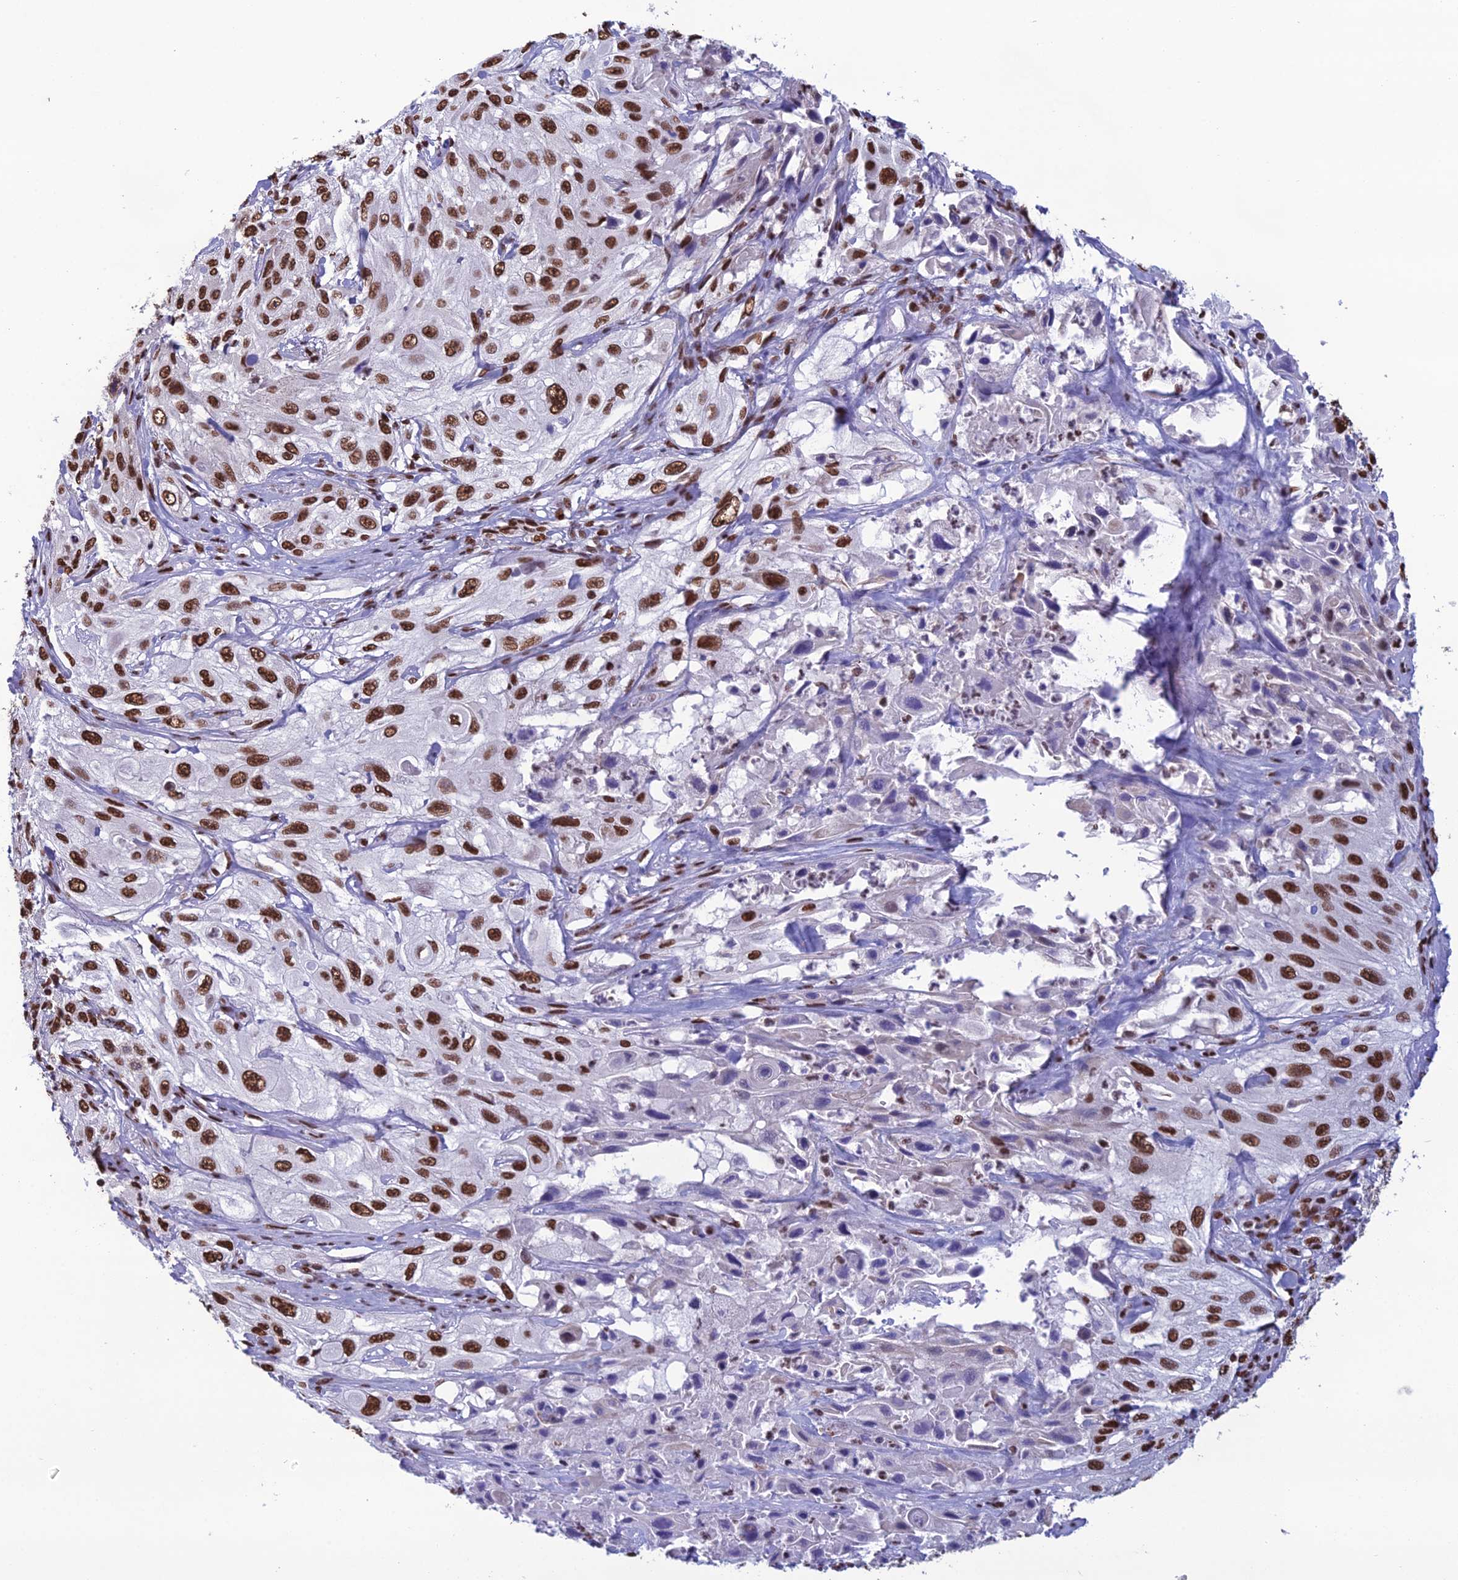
{"staining": {"intensity": "strong", "quantity": ">75%", "location": "nuclear"}, "tissue": "cervical cancer", "cell_type": "Tumor cells", "image_type": "cancer", "snomed": [{"axis": "morphology", "description": "Squamous cell carcinoma, NOS"}, {"axis": "topography", "description": "Cervix"}], "caption": "Immunohistochemical staining of cervical squamous cell carcinoma exhibits high levels of strong nuclear protein staining in approximately >75% of tumor cells. (DAB (3,3'-diaminobenzidine) = brown stain, brightfield microscopy at high magnification).", "gene": "PRAMEF12", "patient": {"sex": "female", "age": 42}}